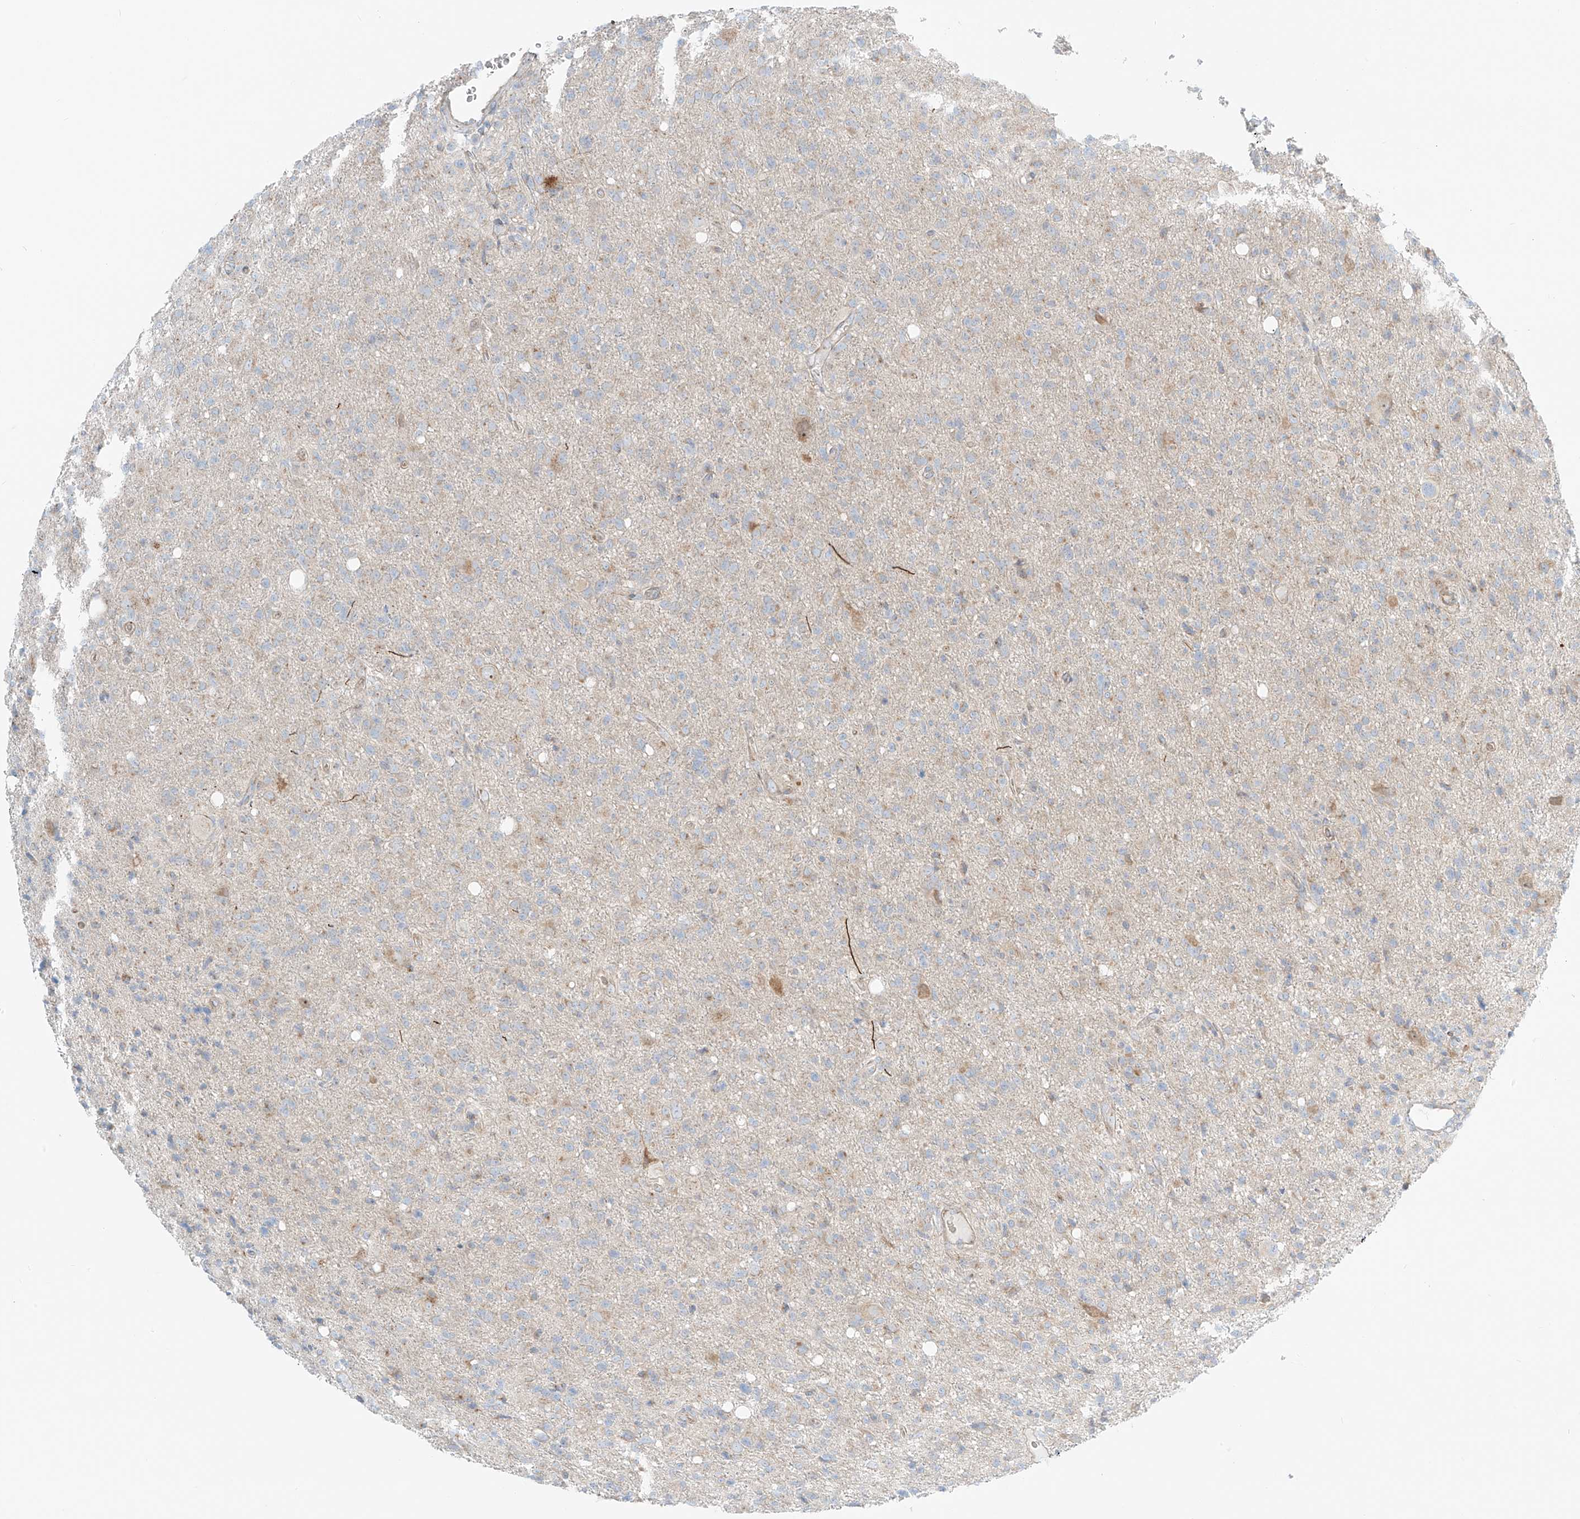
{"staining": {"intensity": "negative", "quantity": "none", "location": "none"}, "tissue": "glioma", "cell_type": "Tumor cells", "image_type": "cancer", "snomed": [{"axis": "morphology", "description": "Glioma, malignant, High grade"}, {"axis": "topography", "description": "Brain"}], "caption": "The histopathology image shows no staining of tumor cells in glioma.", "gene": "EIPR1", "patient": {"sex": "female", "age": 57}}